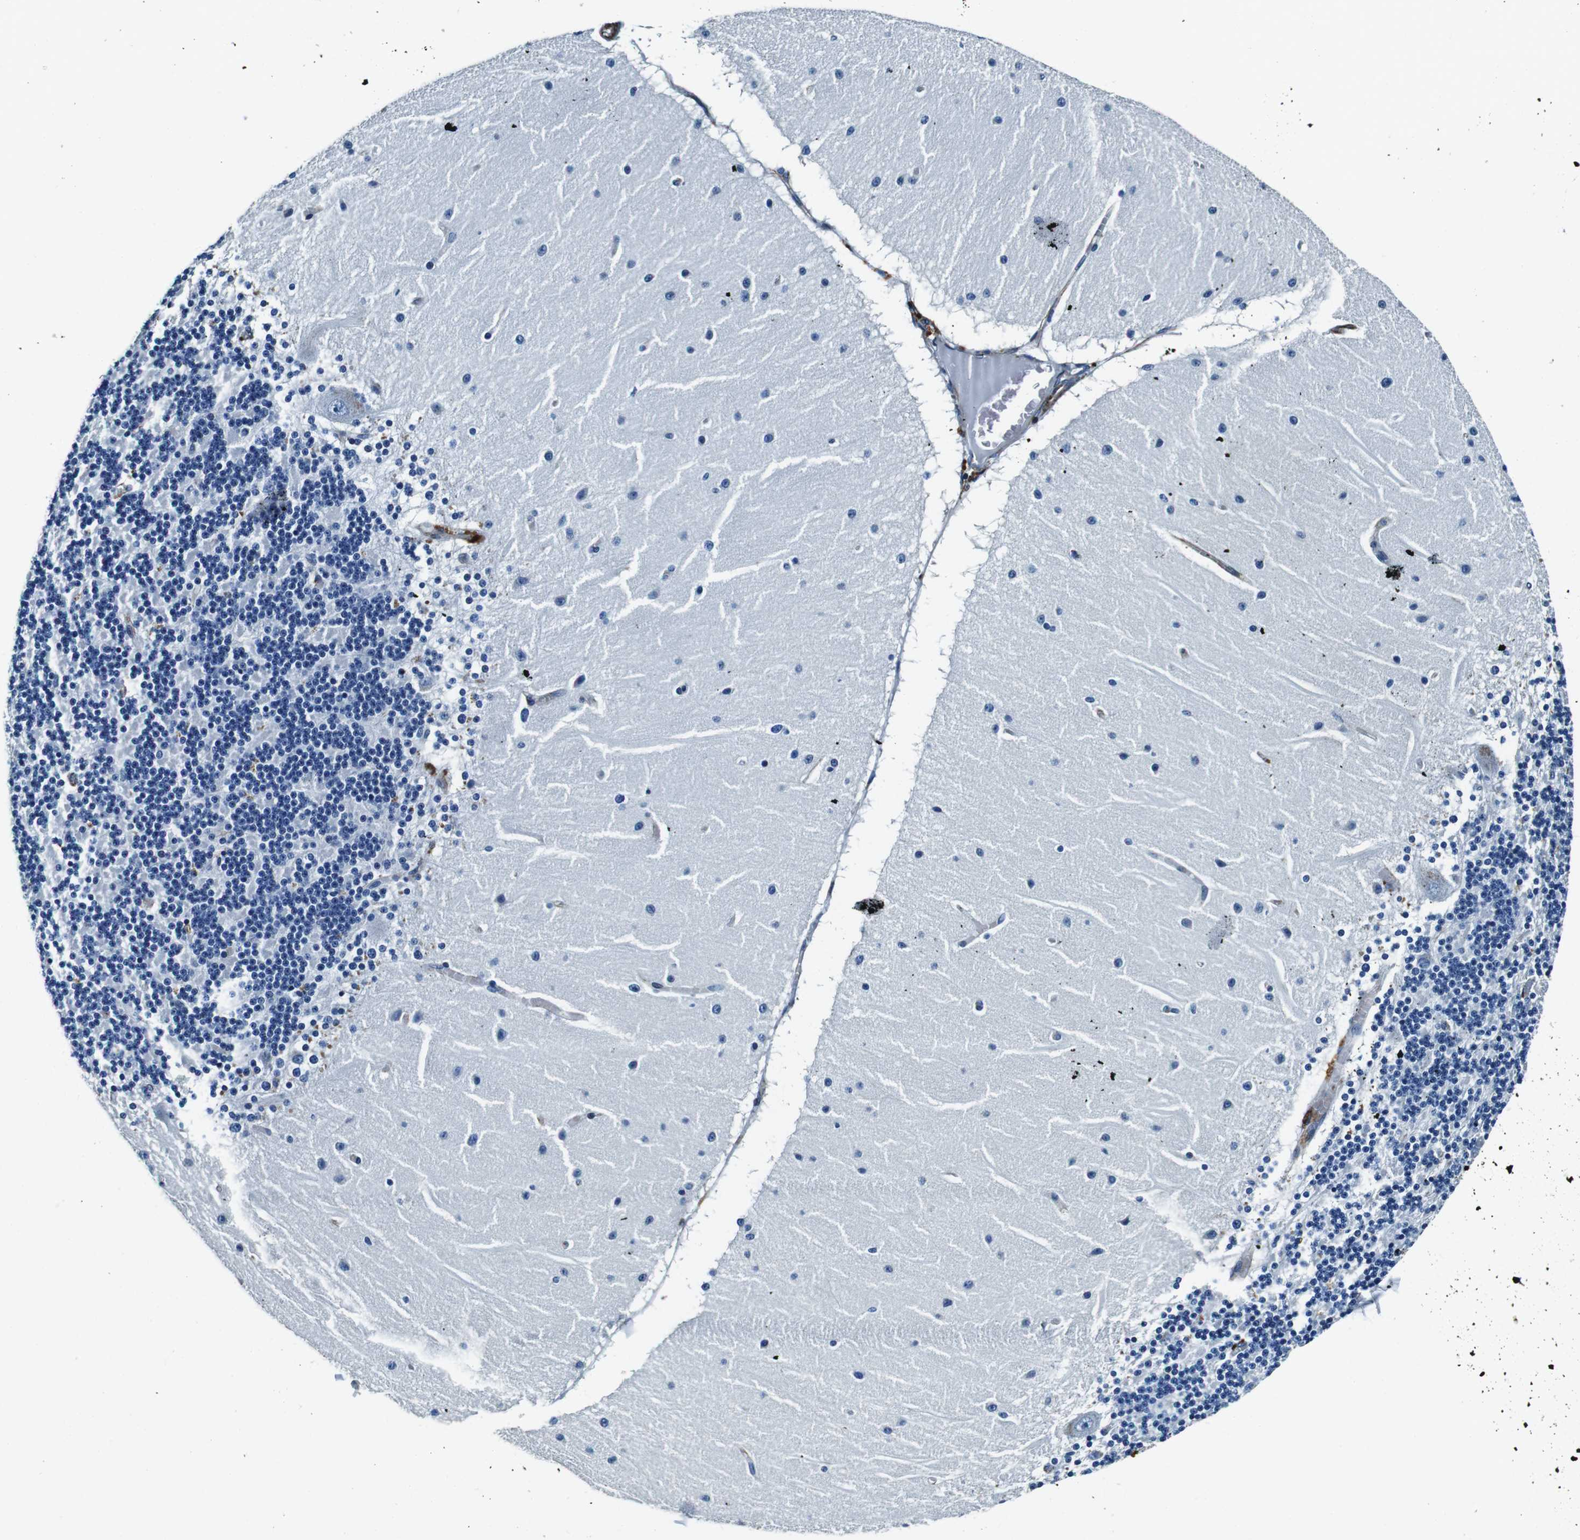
{"staining": {"intensity": "negative", "quantity": "none", "location": "none"}, "tissue": "cerebellum", "cell_type": "Cells in granular layer", "image_type": "normal", "snomed": [{"axis": "morphology", "description": "Normal tissue, NOS"}, {"axis": "topography", "description": "Cerebellum"}], "caption": "Immunohistochemistry (IHC) histopathology image of normal cerebellum: human cerebellum stained with DAB (3,3'-diaminobenzidine) demonstrates no significant protein positivity in cells in granular layer.", "gene": "GJE1", "patient": {"sex": "female", "age": 54}}